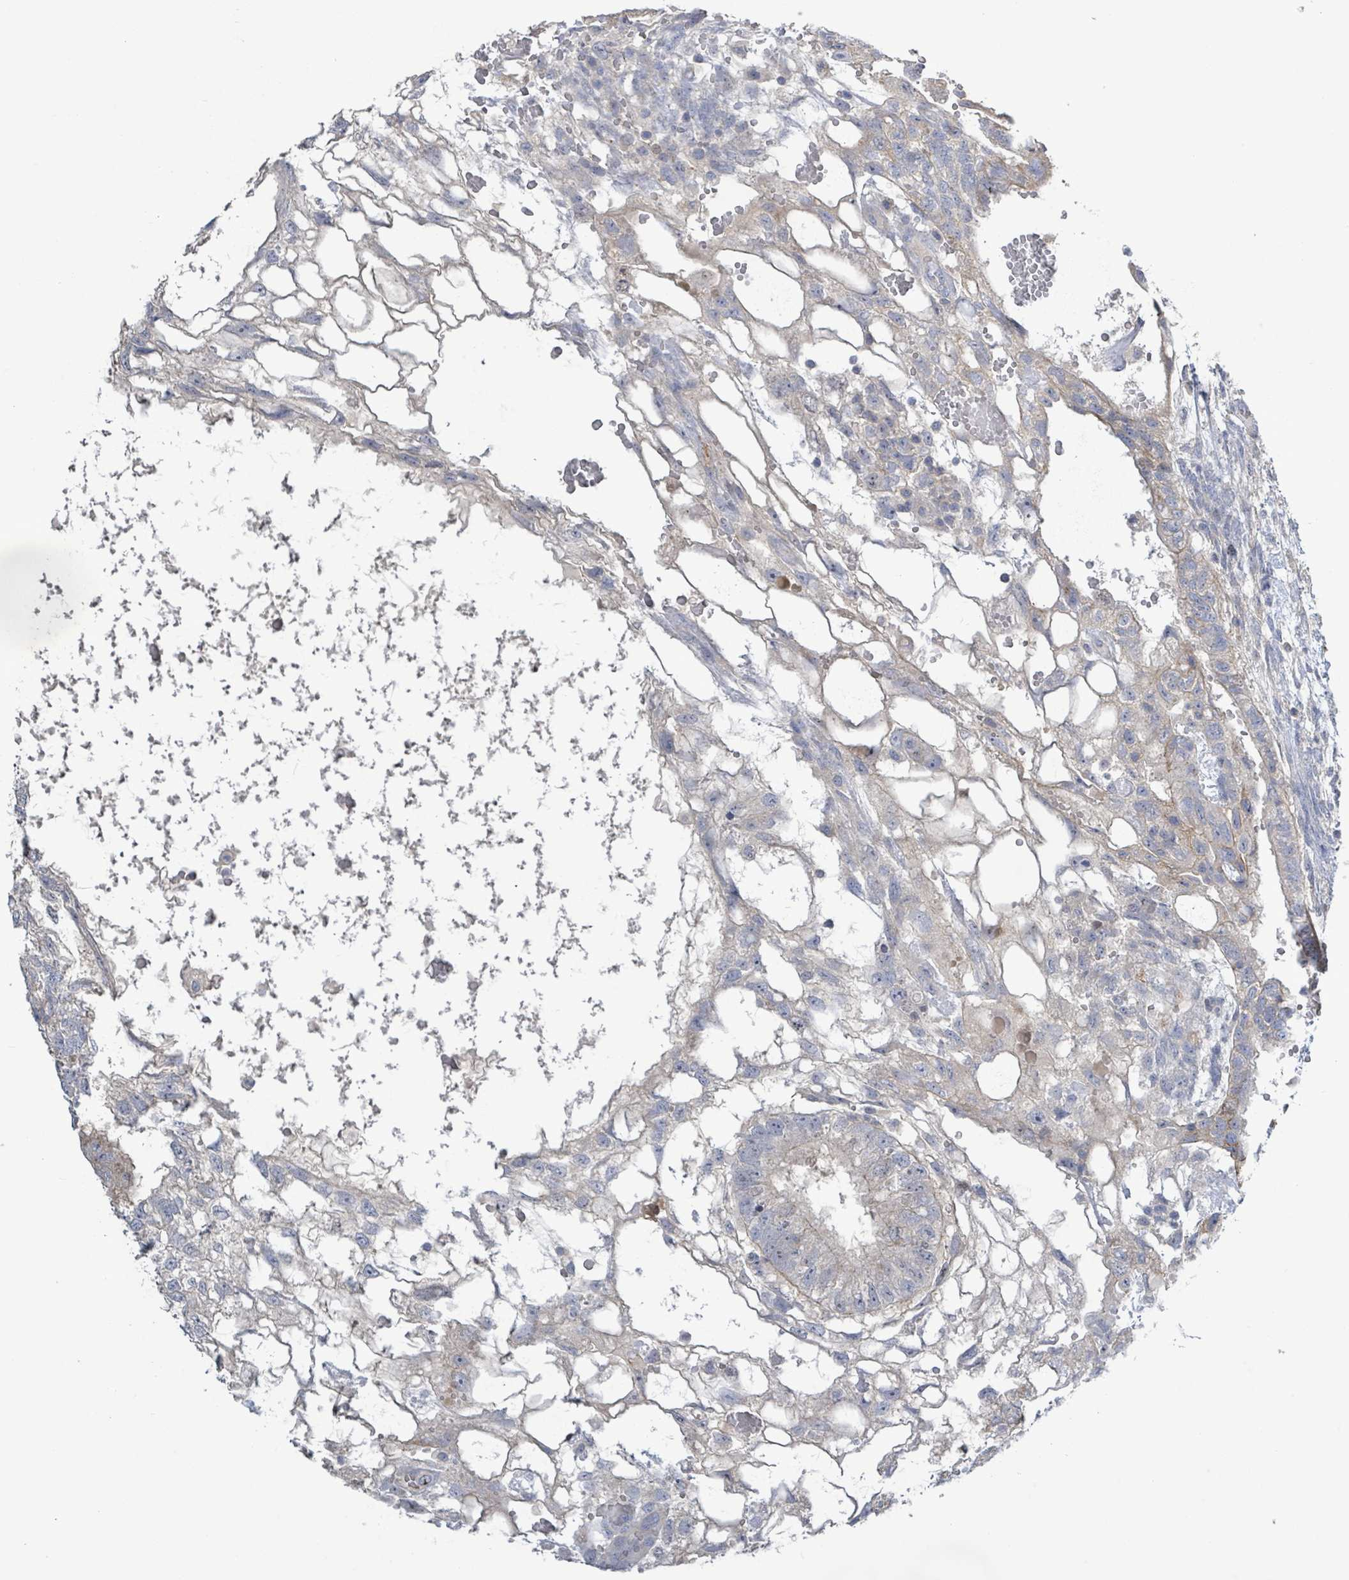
{"staining": {"intensity": "moderate", "quantity": "<25%", "location": "cytoplasmic/membranous"}, "tissue": "testis cancer", "cell_type": "Tumor cells", "image_type": "cancer", "snomed": [{"axis": "morphology", "description": "Normal tissue, NOS"}, {"axis": "morphology", "description": "Carcinoma, Embryonal, NOS"}, {"axis": "topography", "description": "Testis"}], "caption": "Brown immunohistochemical staining in testis cancer demonstrates moderate cytoplasmic/membranous expression in about <25% of tumor cells.", "gene": "KRAS", "patient": {"sex": "male", "age": 32}}